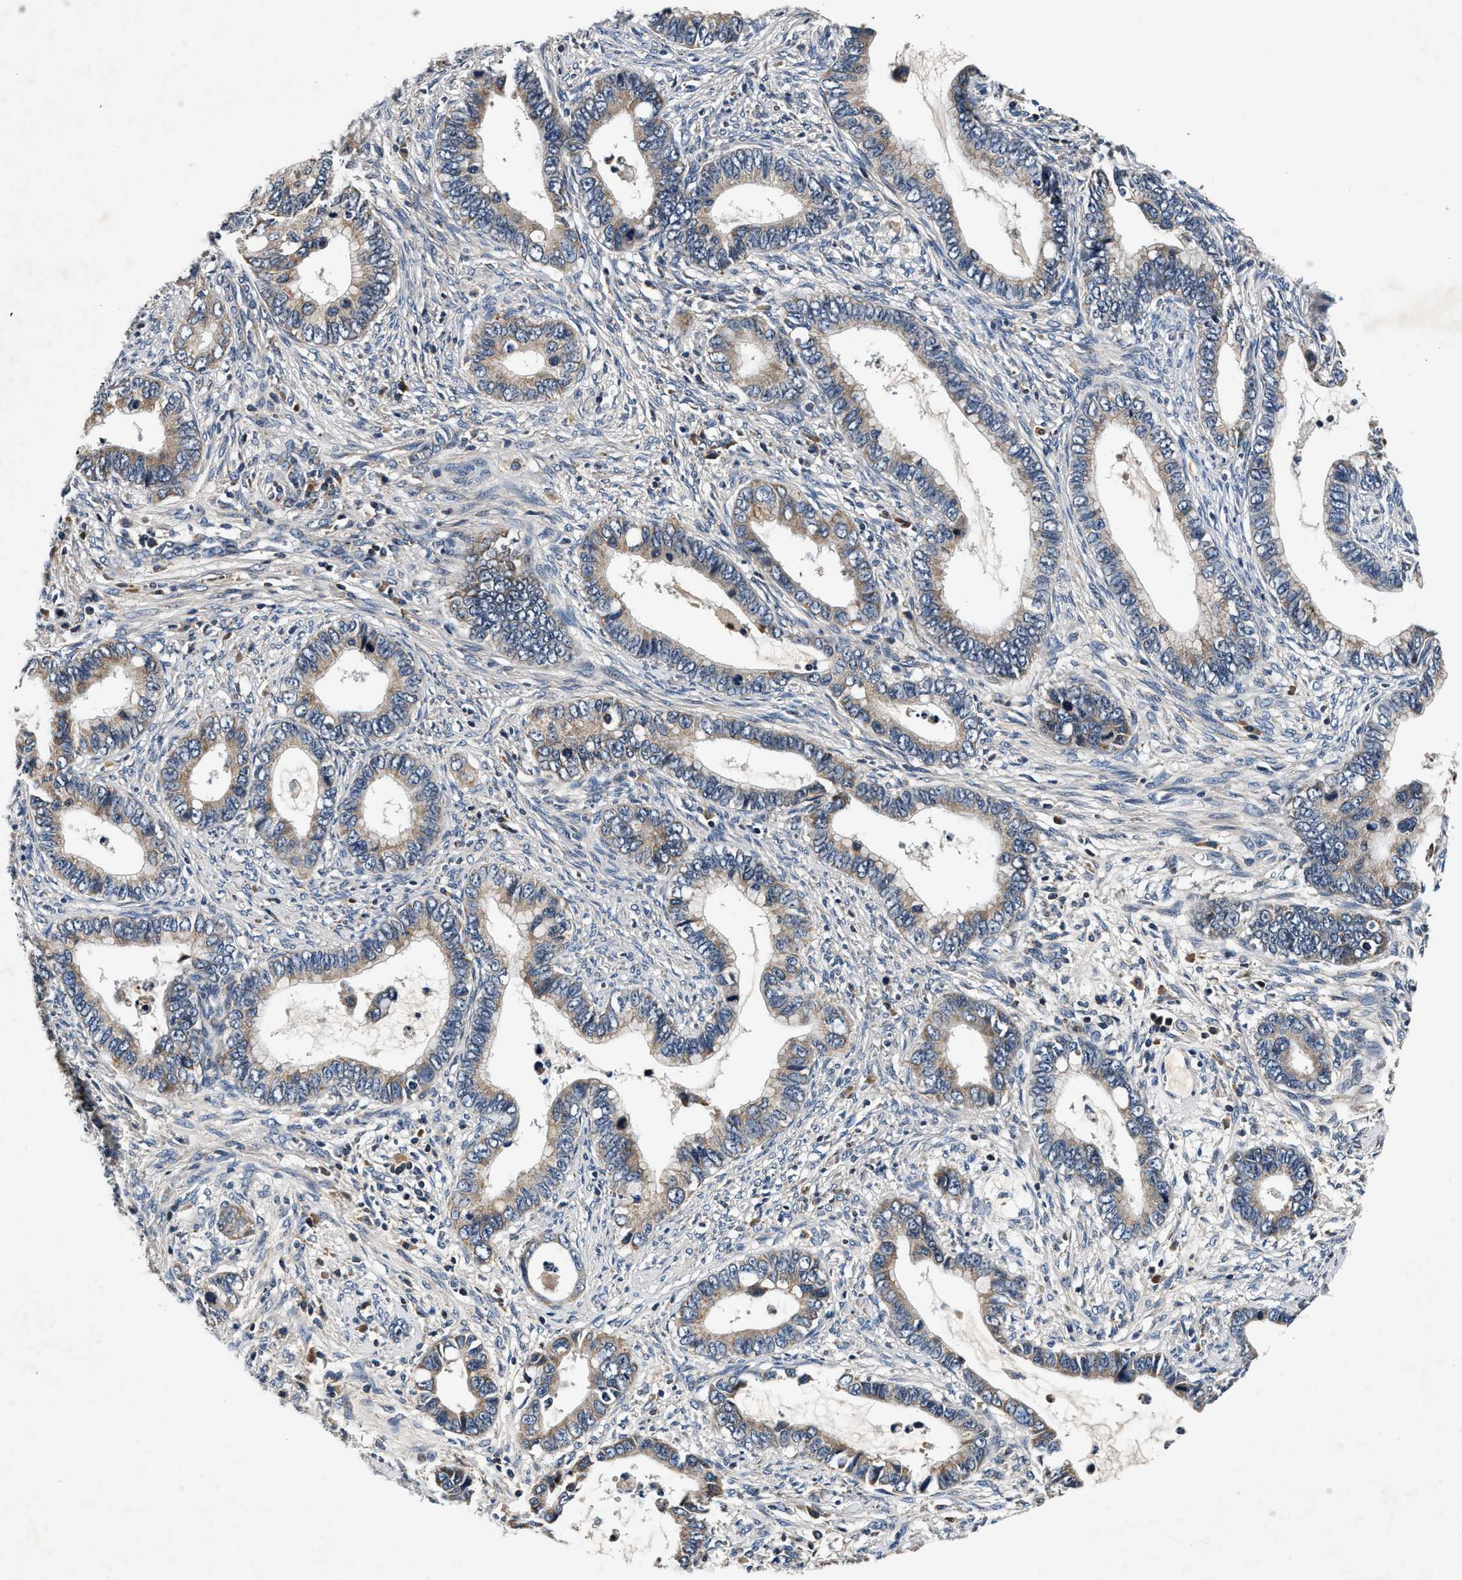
{"staining": {"intensity": "moderate", "quantity": ">75%", "location": "cytoplasmic/membranous"}, "tissue": "cervical cancer", "cell_type": "Tumor cells", "image_type": "cancer", "snomed": [{"axis": "morphology", "description": "Adenocarcinoma, NOS"}, {"axis": "topography", "description": "Cervix"}], "caption": "IHC (DAB (3,3'-diaminobenzidine)) staining of cervical cancer displays moderate cytoplasmic/membranous protein staining in approximately >75% of tumor cells.", "gene": "IMMT", "patient": {"sex": "female", "age": 44}}